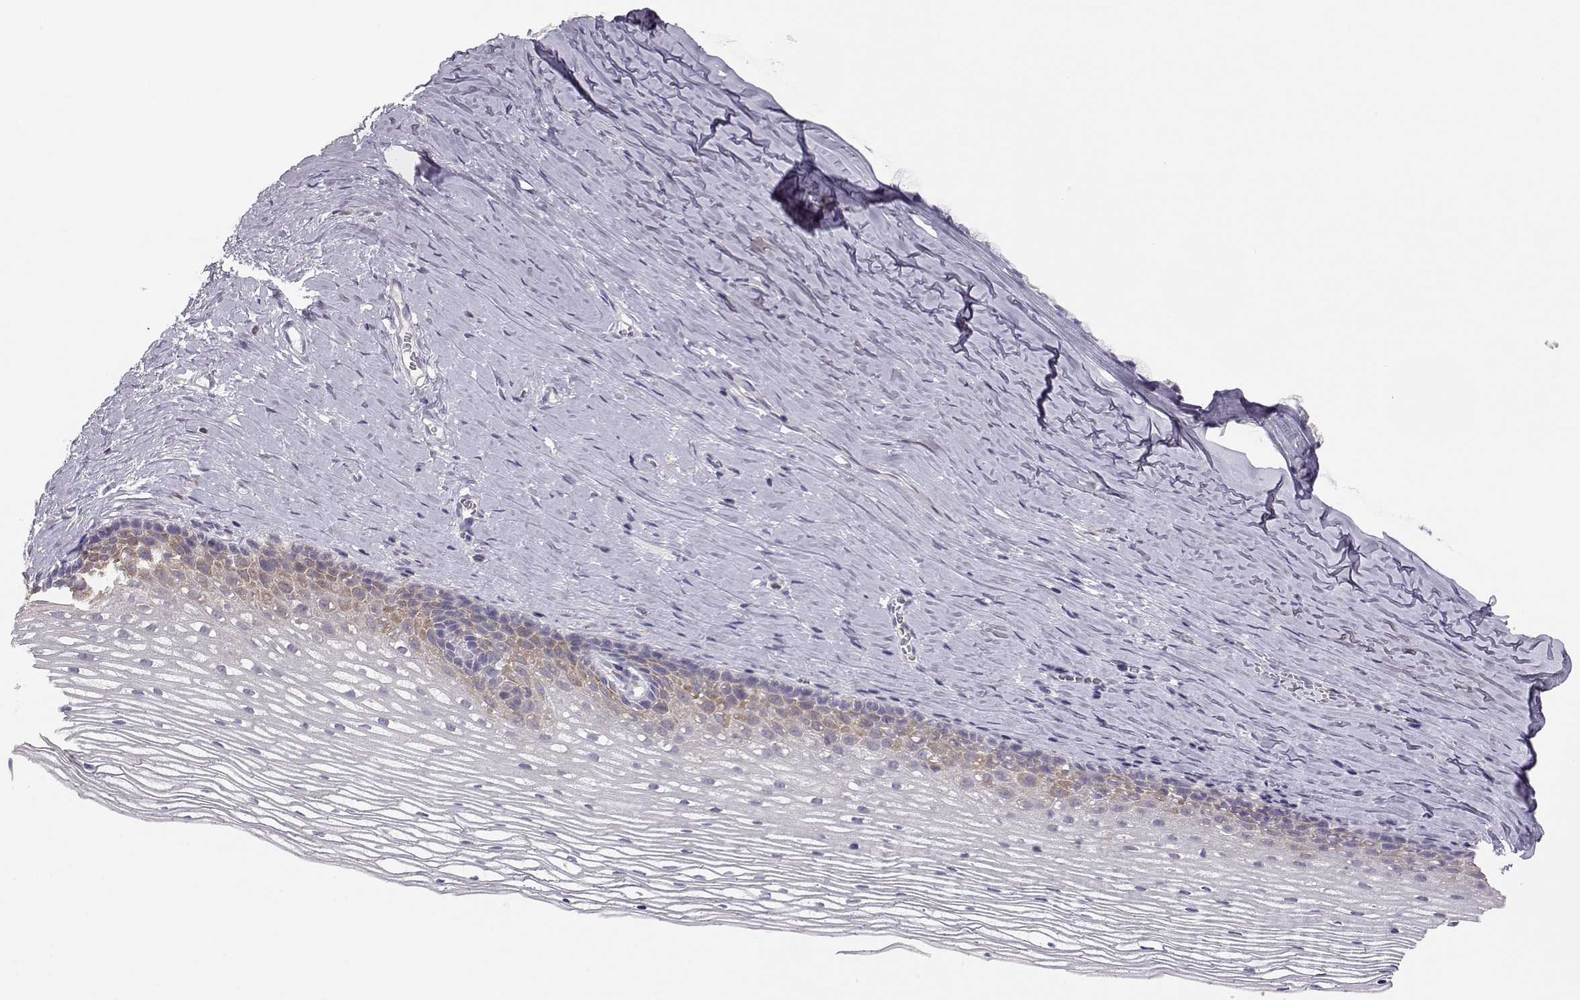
{"staining": {"intensity": "weak", "quantity": "<25%", "location": "cytoplasmic/membranous"}, "tissue": "cervix", "cell_type": "Squamous epithelial cells", "image_type": "normal", "snomed": [{"axis": "morphology", "description": "Normal tissue, NOS"}, {"axis": "topography", "description": "Cervix"}], "caption": "DAB (3,3'-diaminobenzidine) immunohistochemical staining of normal cervix displays no significant positivity in squamous epithelial cells.", "gene": "DAPL1", "patient": {"sex": "female", "age": 40}}